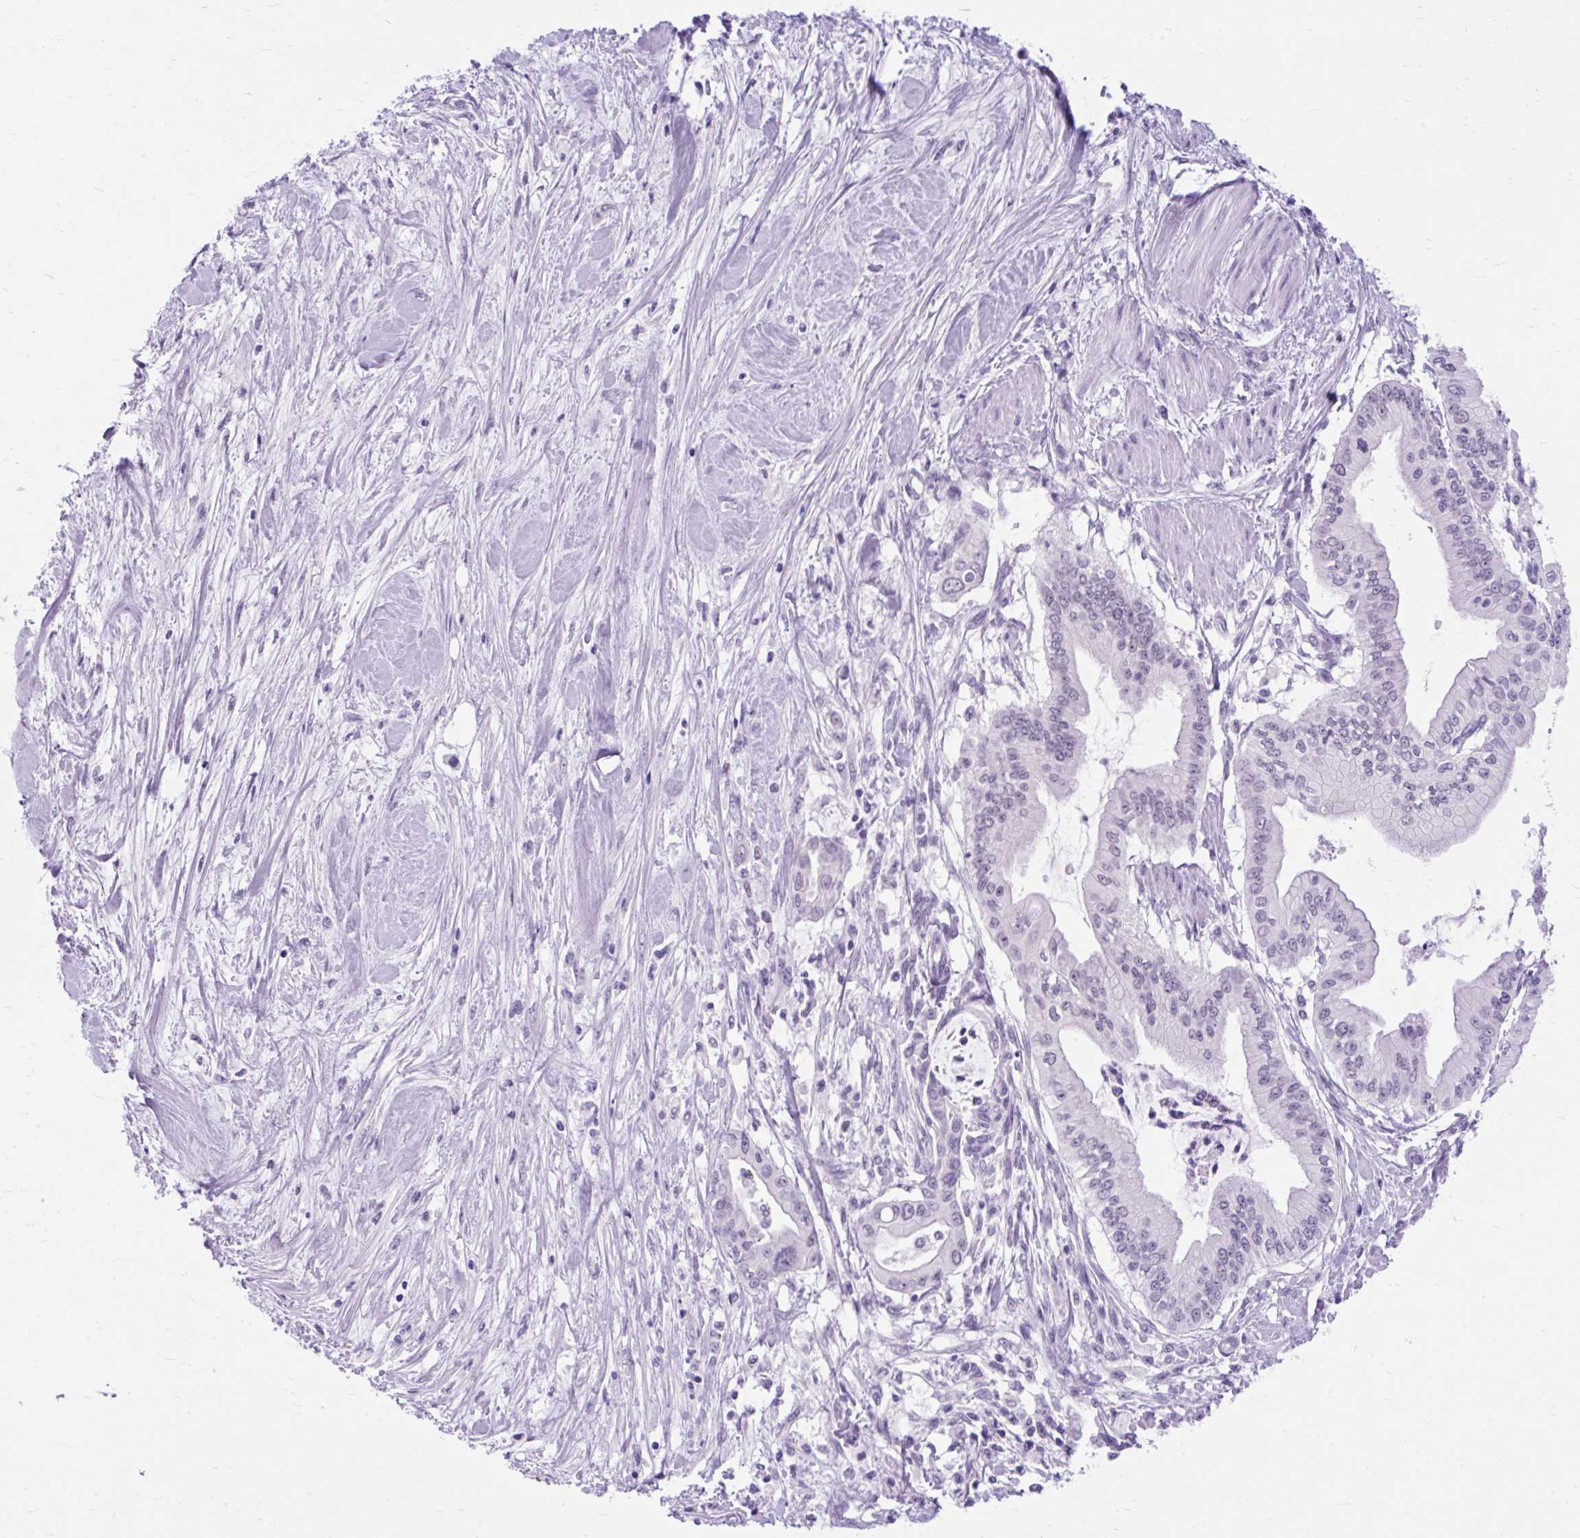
{"staining": {"intensity": "negative", "quantity": "none", "location": "none"}, "tissue": "pancreatic cancer", "cell_type": "Tumor cells", "image_type": "cancer", "snomed": [{"axis": "morphology", "description": "Adenocarcinoma, NOS"}, {"axis": "topography", "description": "Pancreas"}], "caption": "Immunohistochemical staining of human pancreatic adenocarcinoma demonstrates no significant staining in tumor cells.", "gene": "SCGB1A1", "patient": {"sex": "male", "age": 46}}